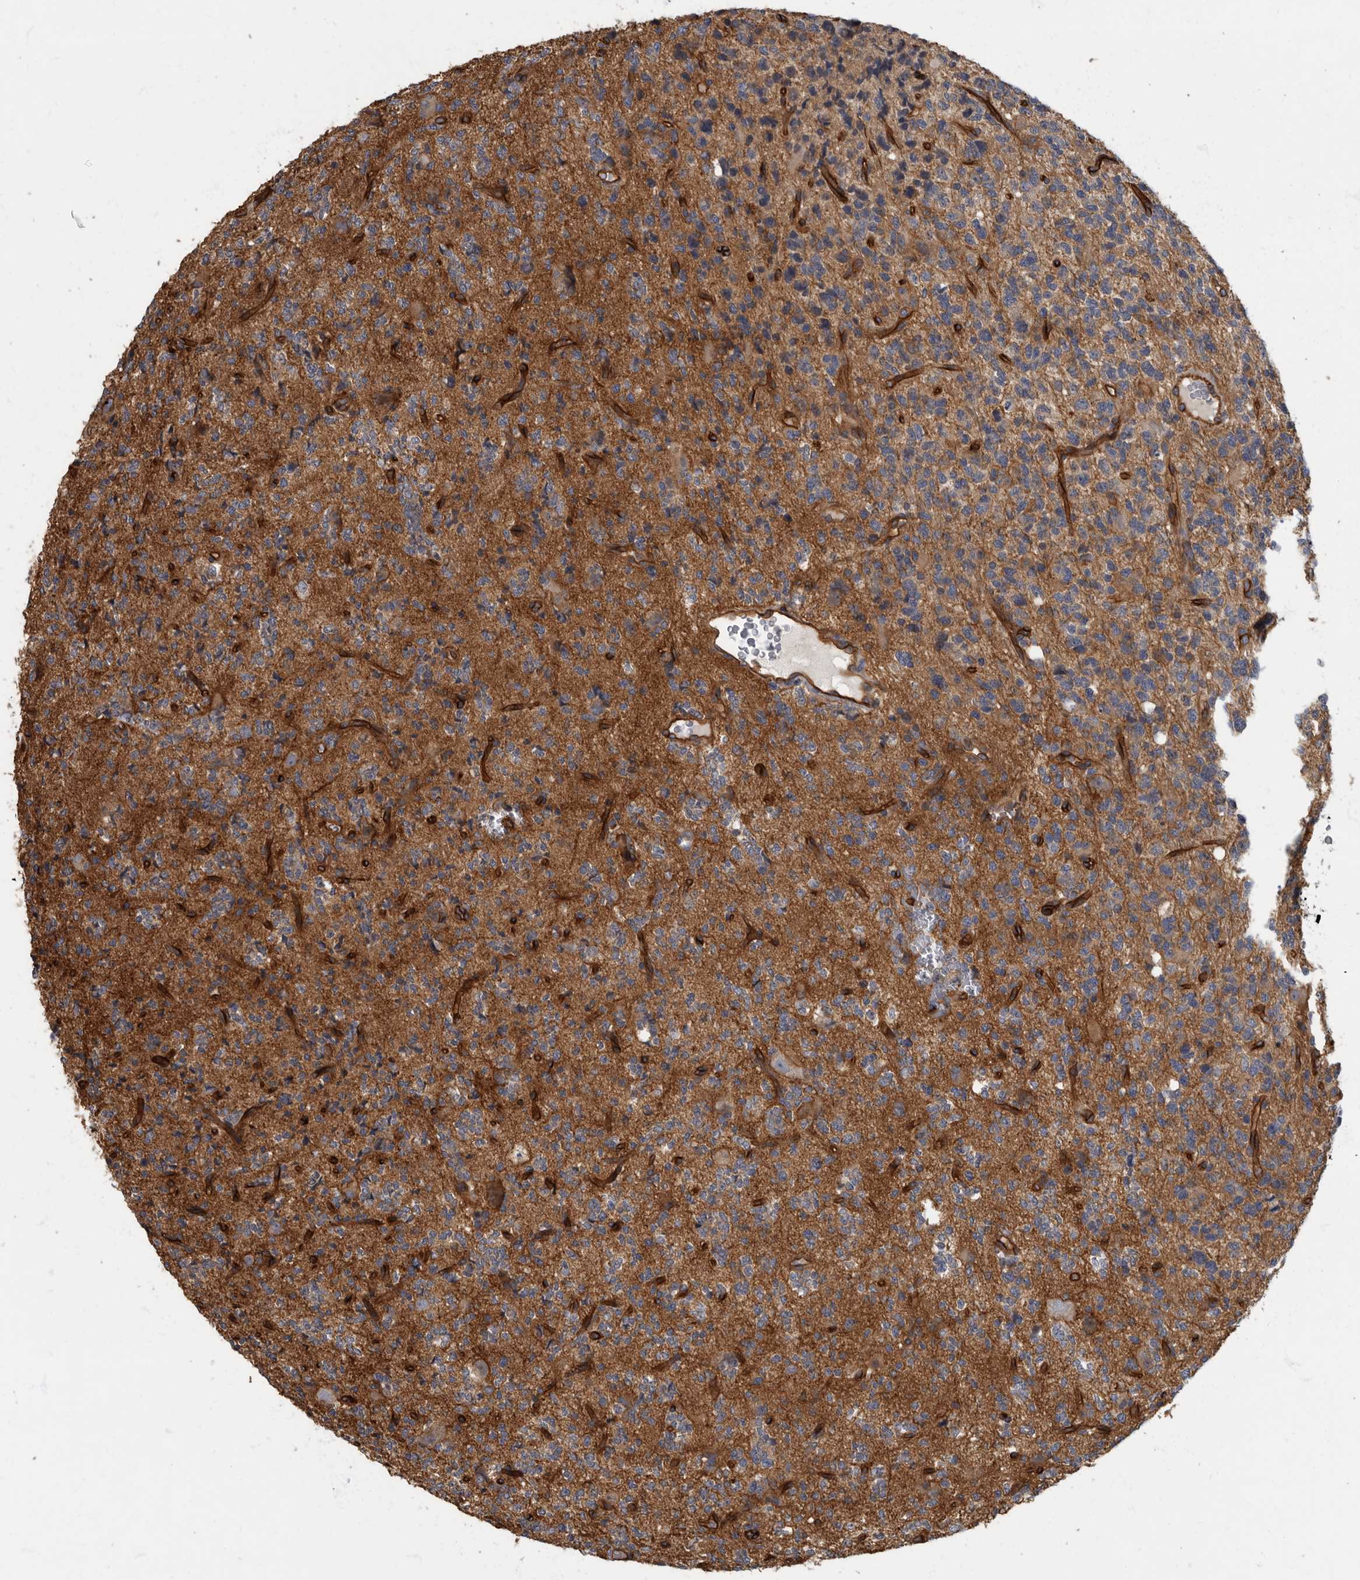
{"staining": {"intensity": "moderate", "quantity": "25%-75%", "location": "cytoplasmic/membranous"}, "tissue": "glioma", "cell_type": "Tumor cells", "image_type": "cancer", "snomed": [{"axis": "morphology", "description": "Glioma, malignant, High grade"}, {"axis": "topography", "description": "Brain"}], "caption": "High-magnification brightfield microscopy of malignant glioma (high-grade) stained with DAB (3,3'-diaminobenzidine) (brown) and counterstained with hematoxylin (blue). tumor cells exhibit moderate cytoplasmic/membranous expression is identified in approximately25%-75% of cells.", "gene": "PDK1", "patient": {"sex": "female", "age": 62}}